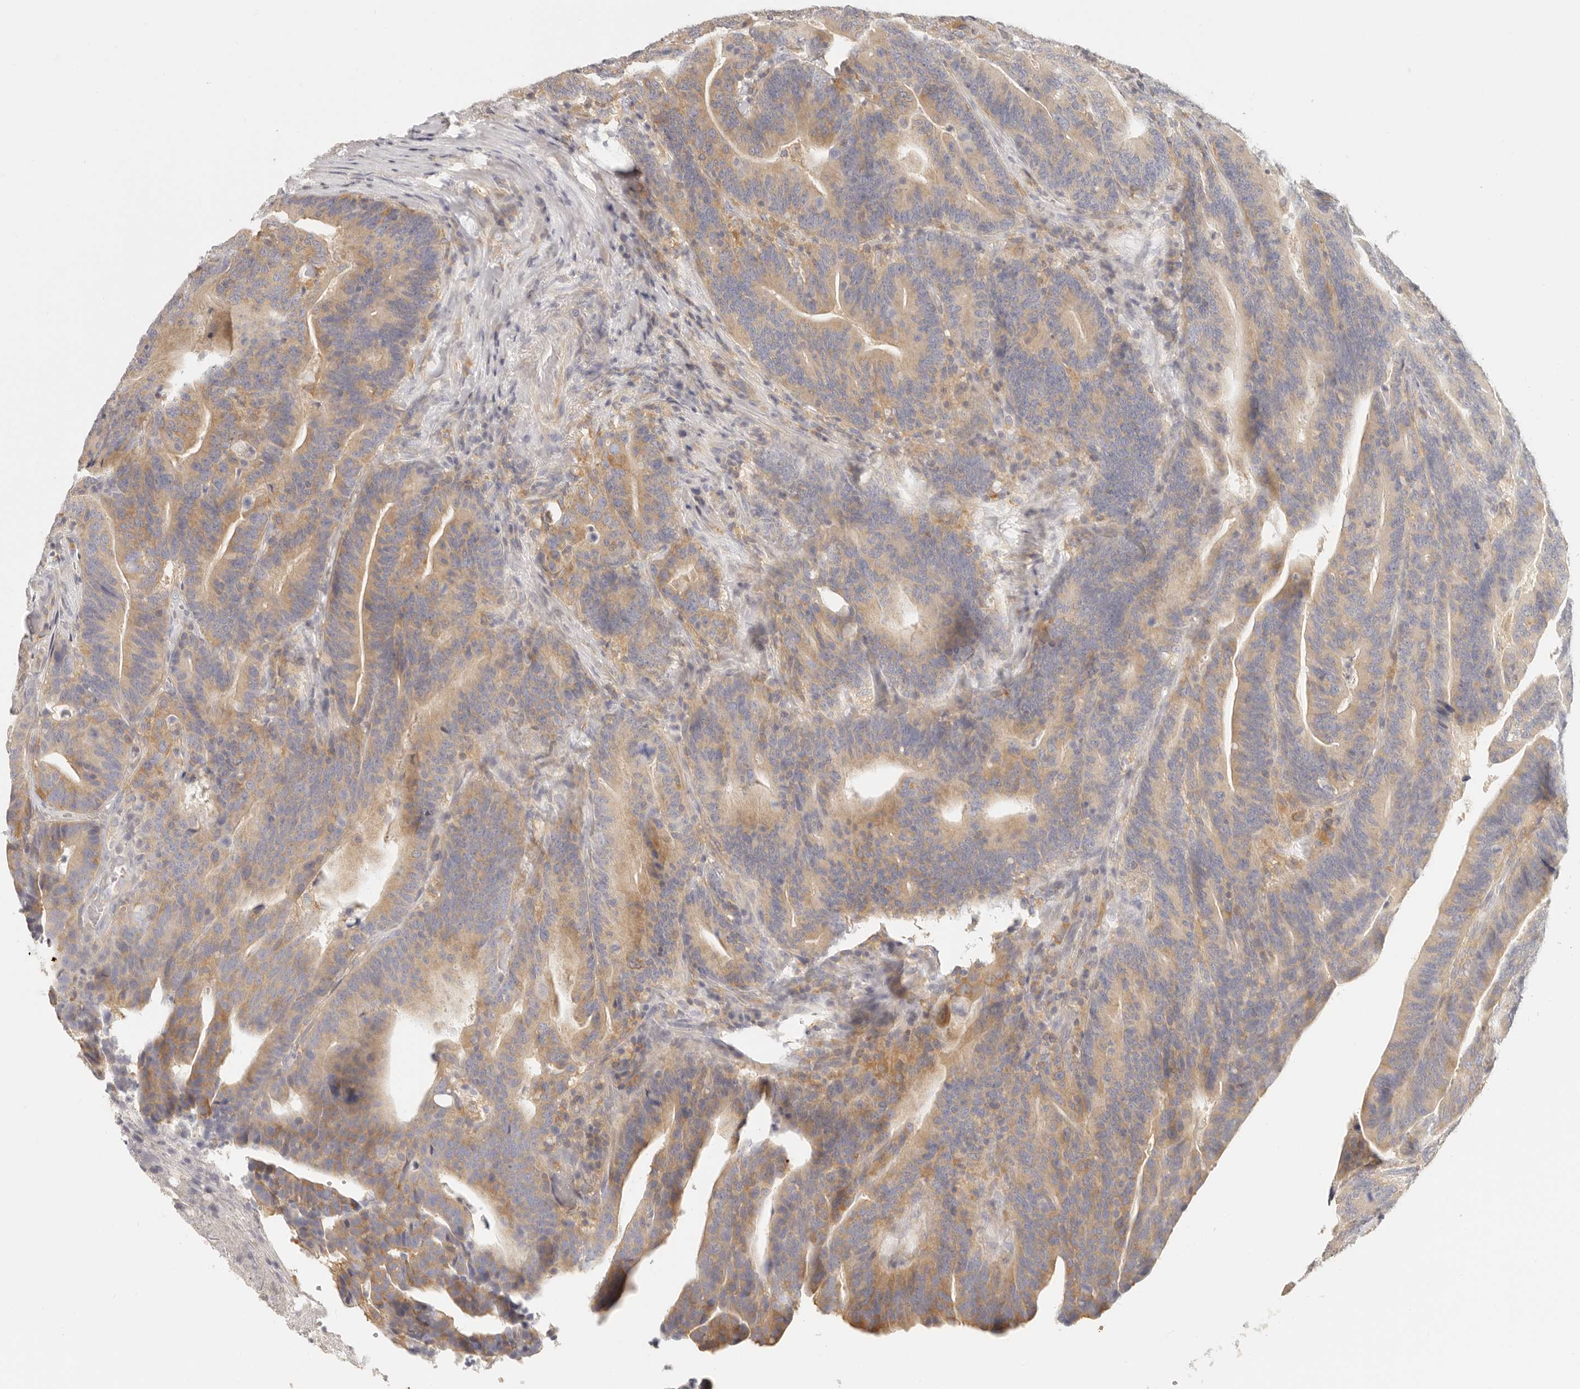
{"staining": {"intensity": "moderate", "quantity": "25%-75%", "location": "cytoplasmic/membranous"}, "tissue": "colorectal cancer", "cell_type": "Tumor cells", "image_type": "cancer", "snomed": [{"axis": "morphology", "description": "Adenocarcinoma, NOS"}, {"axis": "topography", "description": "Colon"}], "caption": "This micrograph shows immunohistochemistry staining of colorectal cancer, with medium moderate cytoplasmic/membranous expression in approximately 25%-75% of tumor cells.", "gene": "ANXA9", "patient": {"sex": "female", "age": 66}}